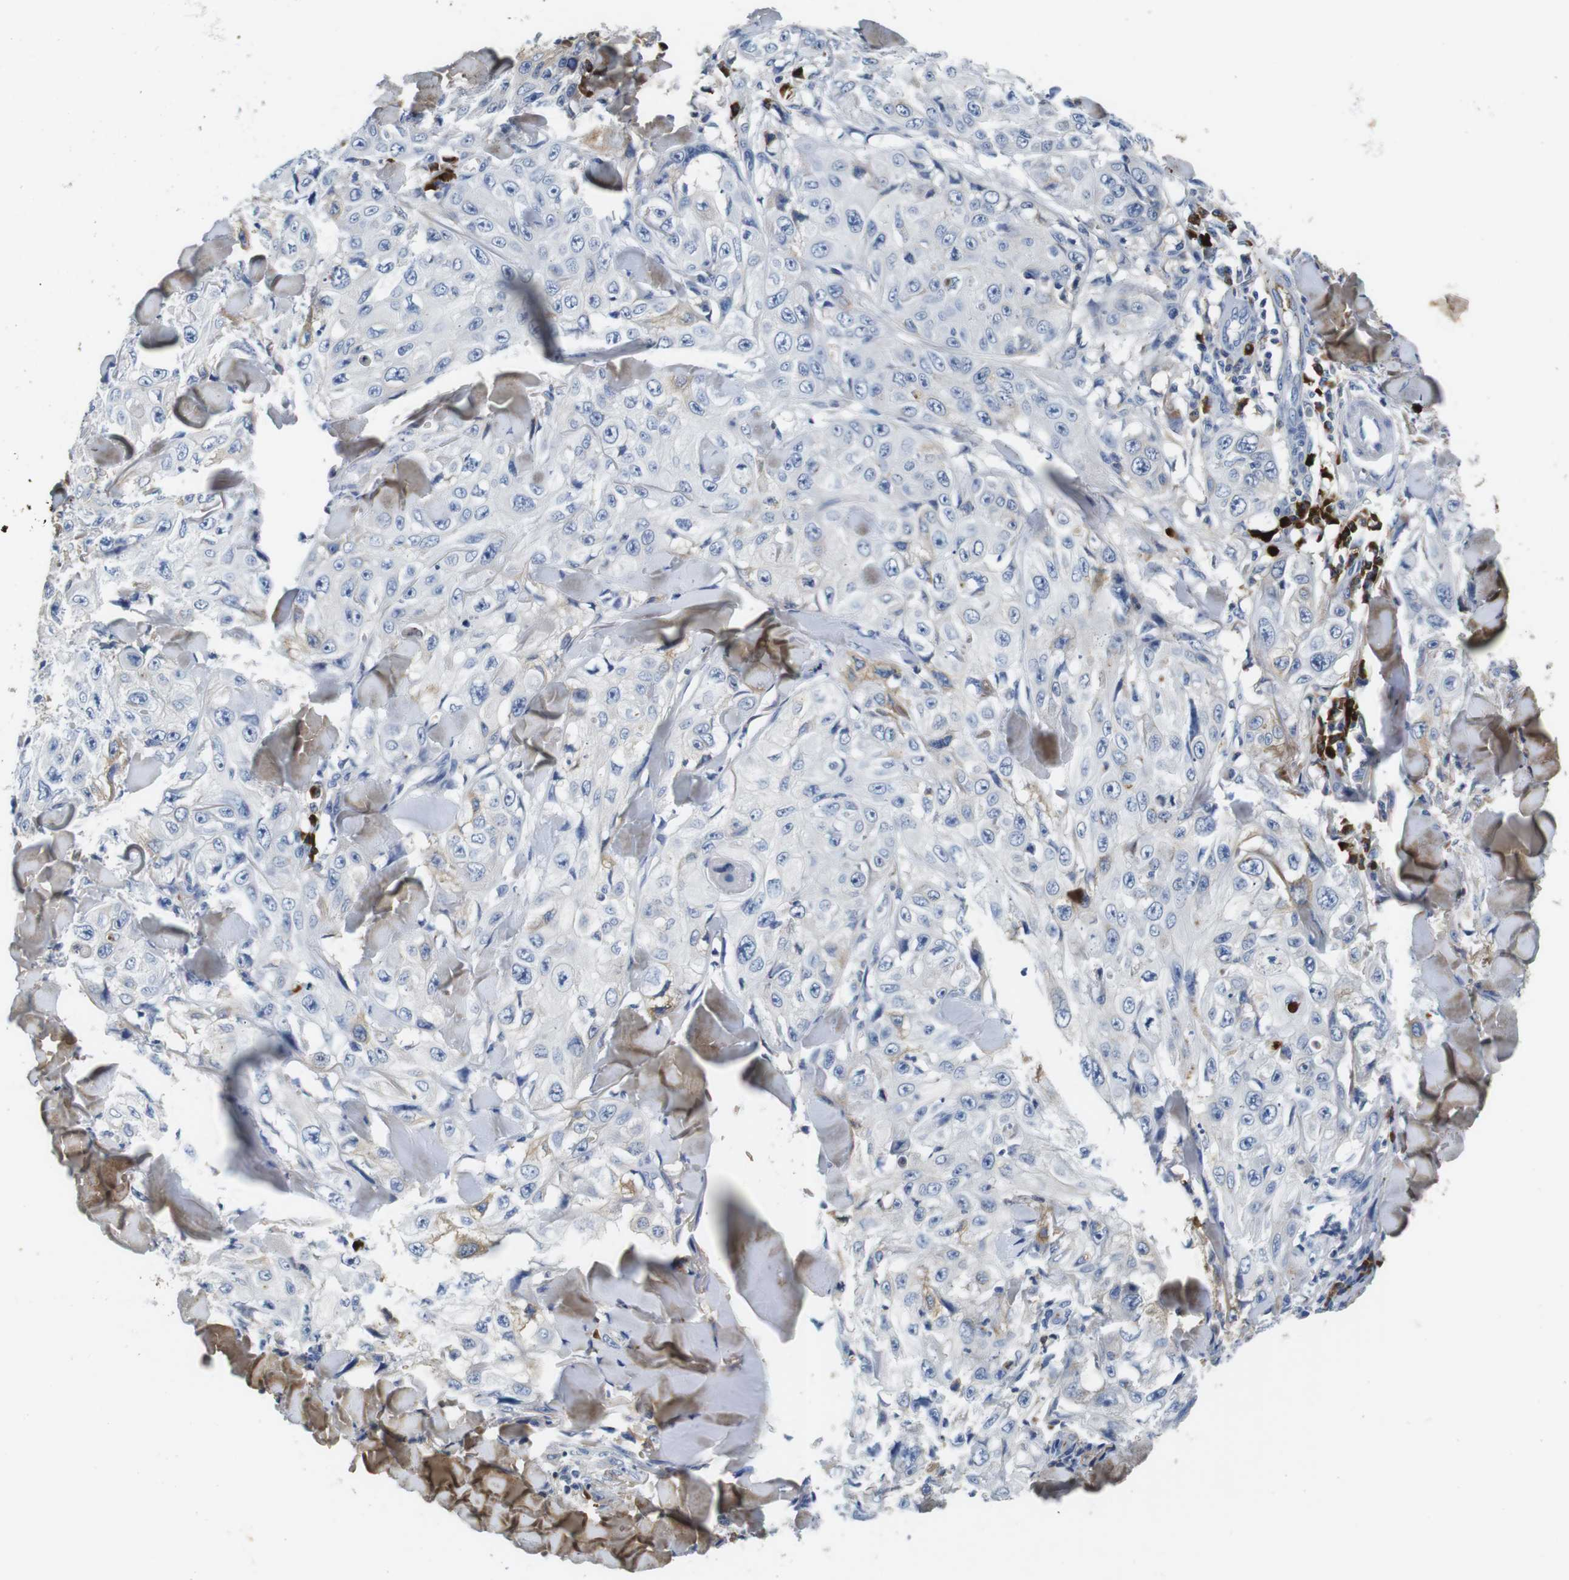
{"staining": {"intensity": "negative", "quantity": "none", "location": "none"}, "tissue": "skin cancer", "cell_type": "Tumor cells", "image_type": "cancer", "snomed": [{"axis": "morphology", "description": "Squamous cell carcinoma, NOS"}, {"axis": "topography", "description": "Skin"}], "caption": "IHC micrograph of neoplastic tissue: human squamous cell carcinoma (skin) stained with DAB reveals no significant protein staining in tumor cells.", "gene": "IGKC", "patient": {"sex": "male", "age": 86}}